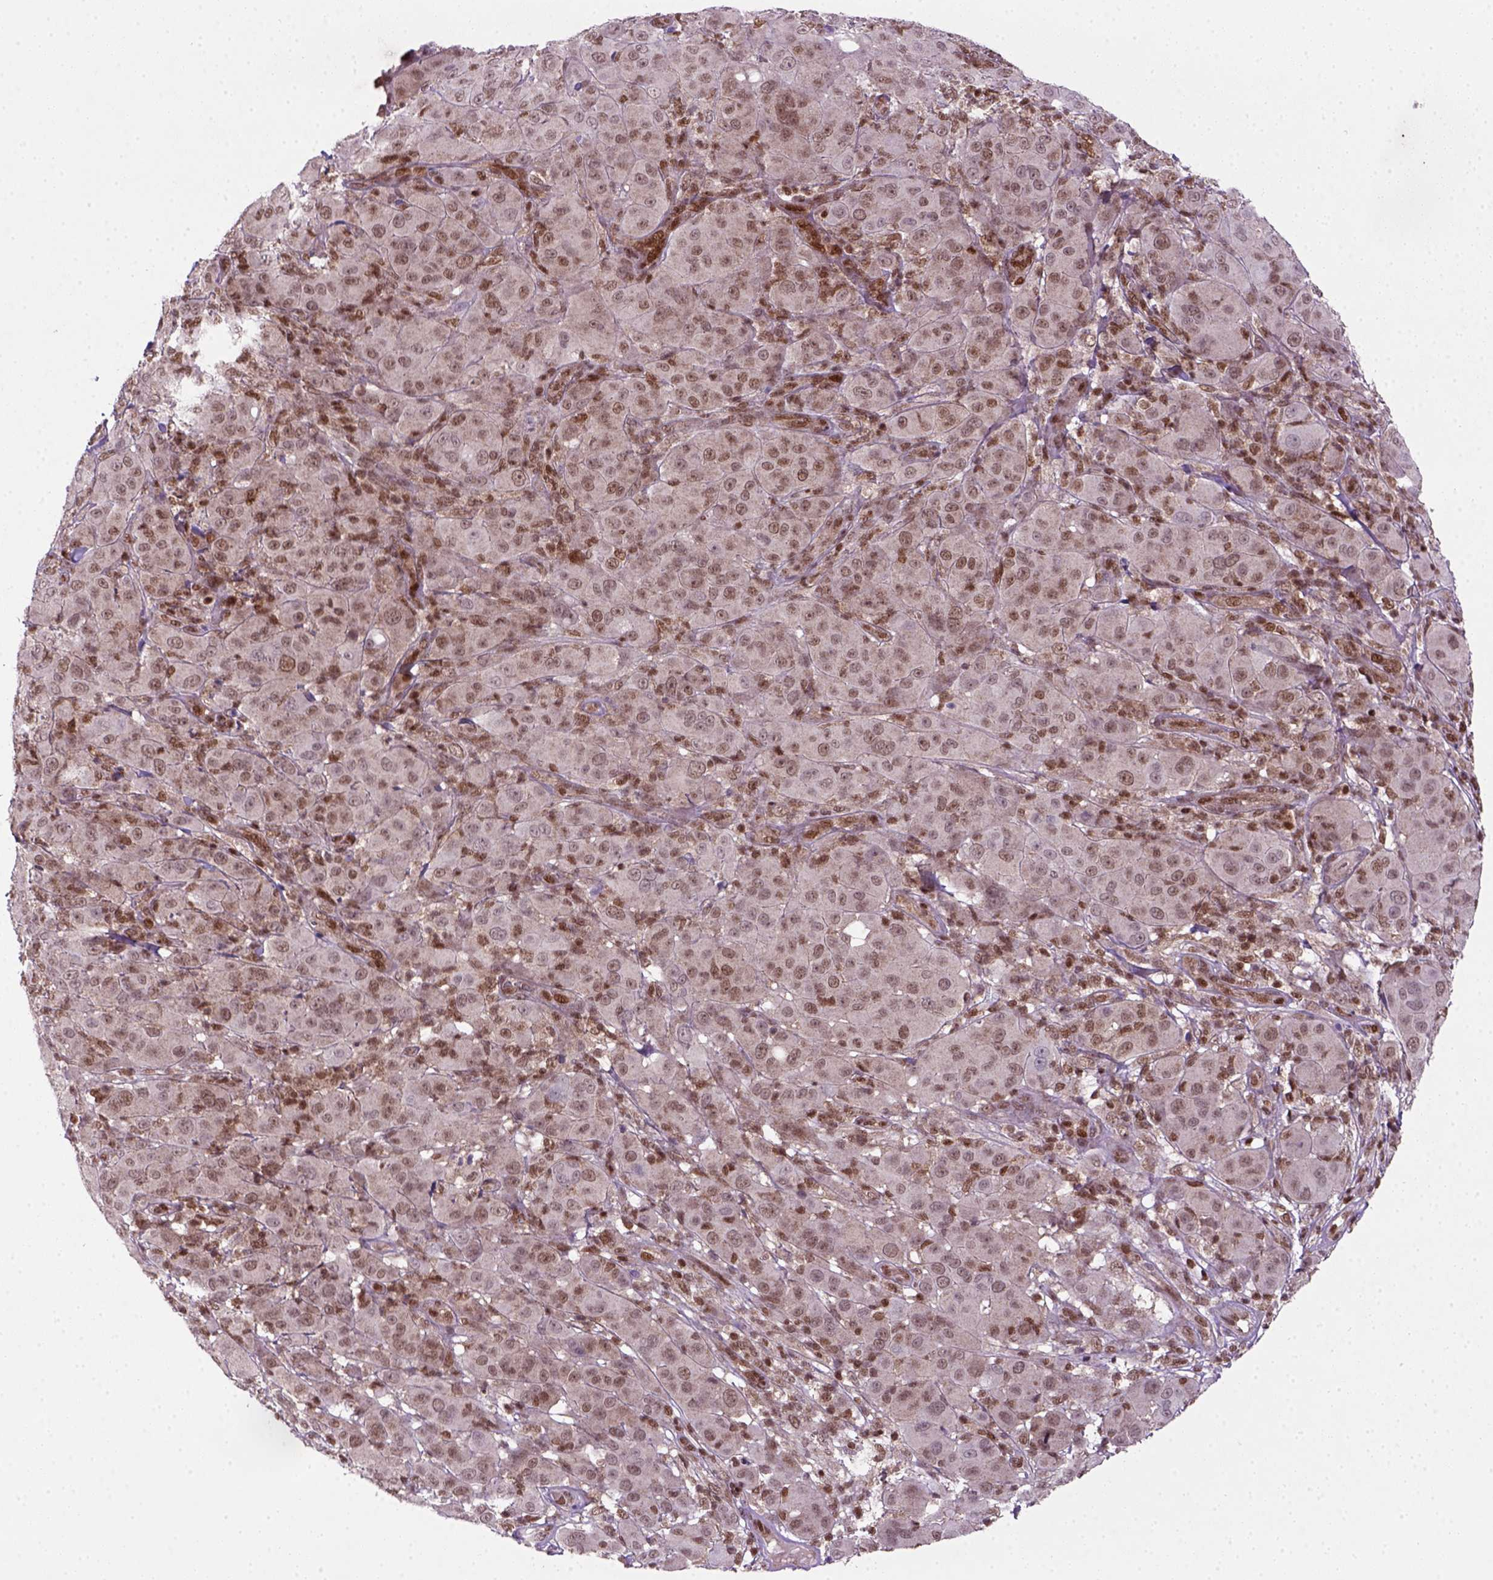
{"staining": {"intensity": "moderate", "quantity": ">75%", "location": "nuclear"}, "tissue": "melanoma", "cell_type": "Tumor cells", "image_type": "cancer", "snomed": [{"axis": "morphology", "description": "Malignant melanoma, NOS"}, {"axis": "topography", "description": "Skin"}], "caption": "Protein expression analysis of human malignant melanoma reveals moderate nuclear expression in approximately >75% of tumor cells.", "gene": "MGMT", "patient": {"sex": "female", "age": 87}}